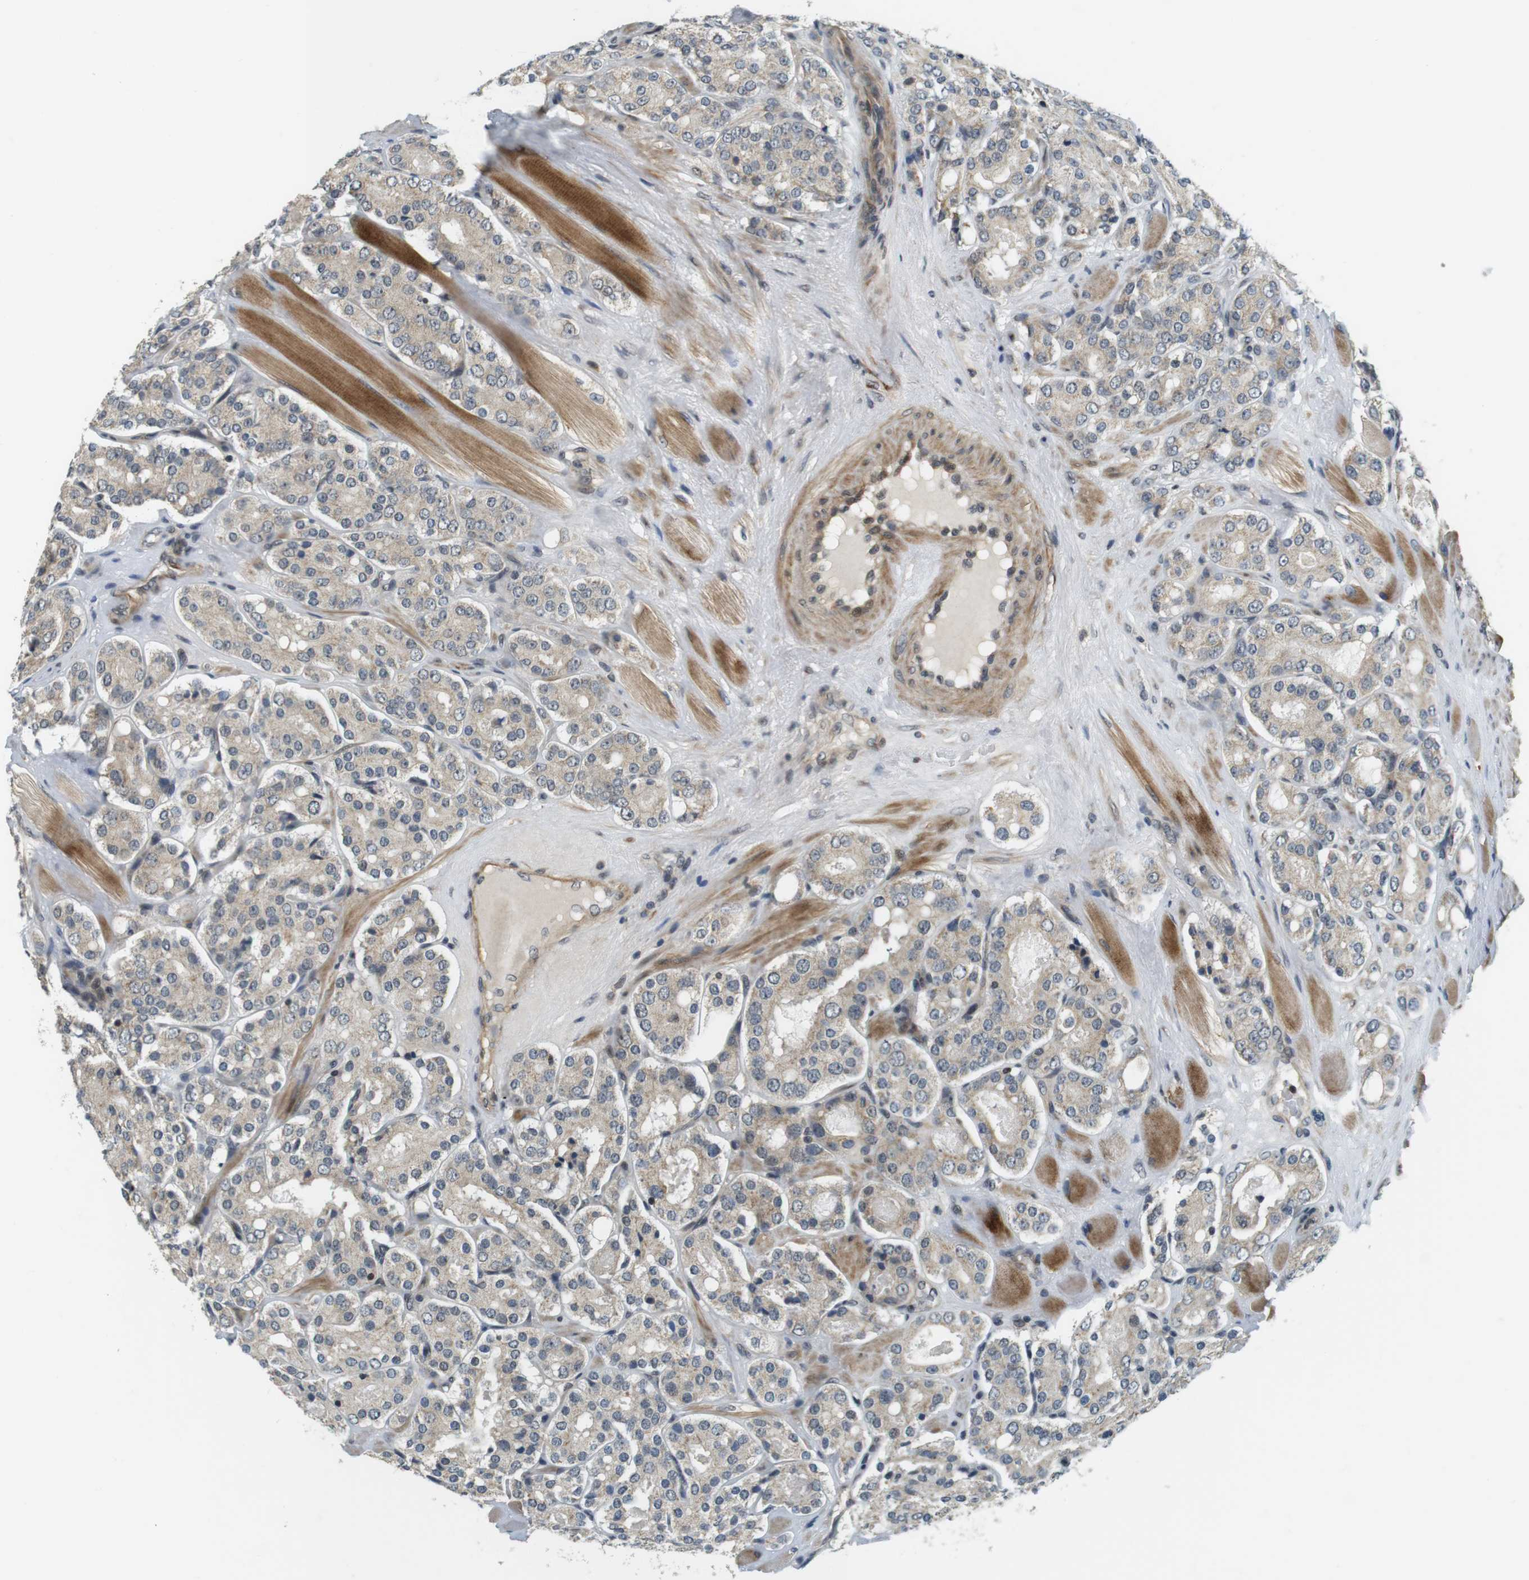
{"staining": {"intensity": "weak", "quantity": "25%-75%", "location": "cytoplasmic/membranous"}, "tissue": "prostate cancer", "cell_type": "Tumor cells", "image_type": "cancer", "snomed": [{"axis": "morphology", "description": "Adenocarcinoma, High grade"}, {"axis": "topography", "description": "Prostate"}], "caption": "This histopathology image shows immunohistochemistry staining of human prostate cancer, with low weak cytoplasmic/membranous expression in approximately 25%-75% of tumor cells.", "gene": "BRD4", "patient": {"sex": "male", "age": 65}}